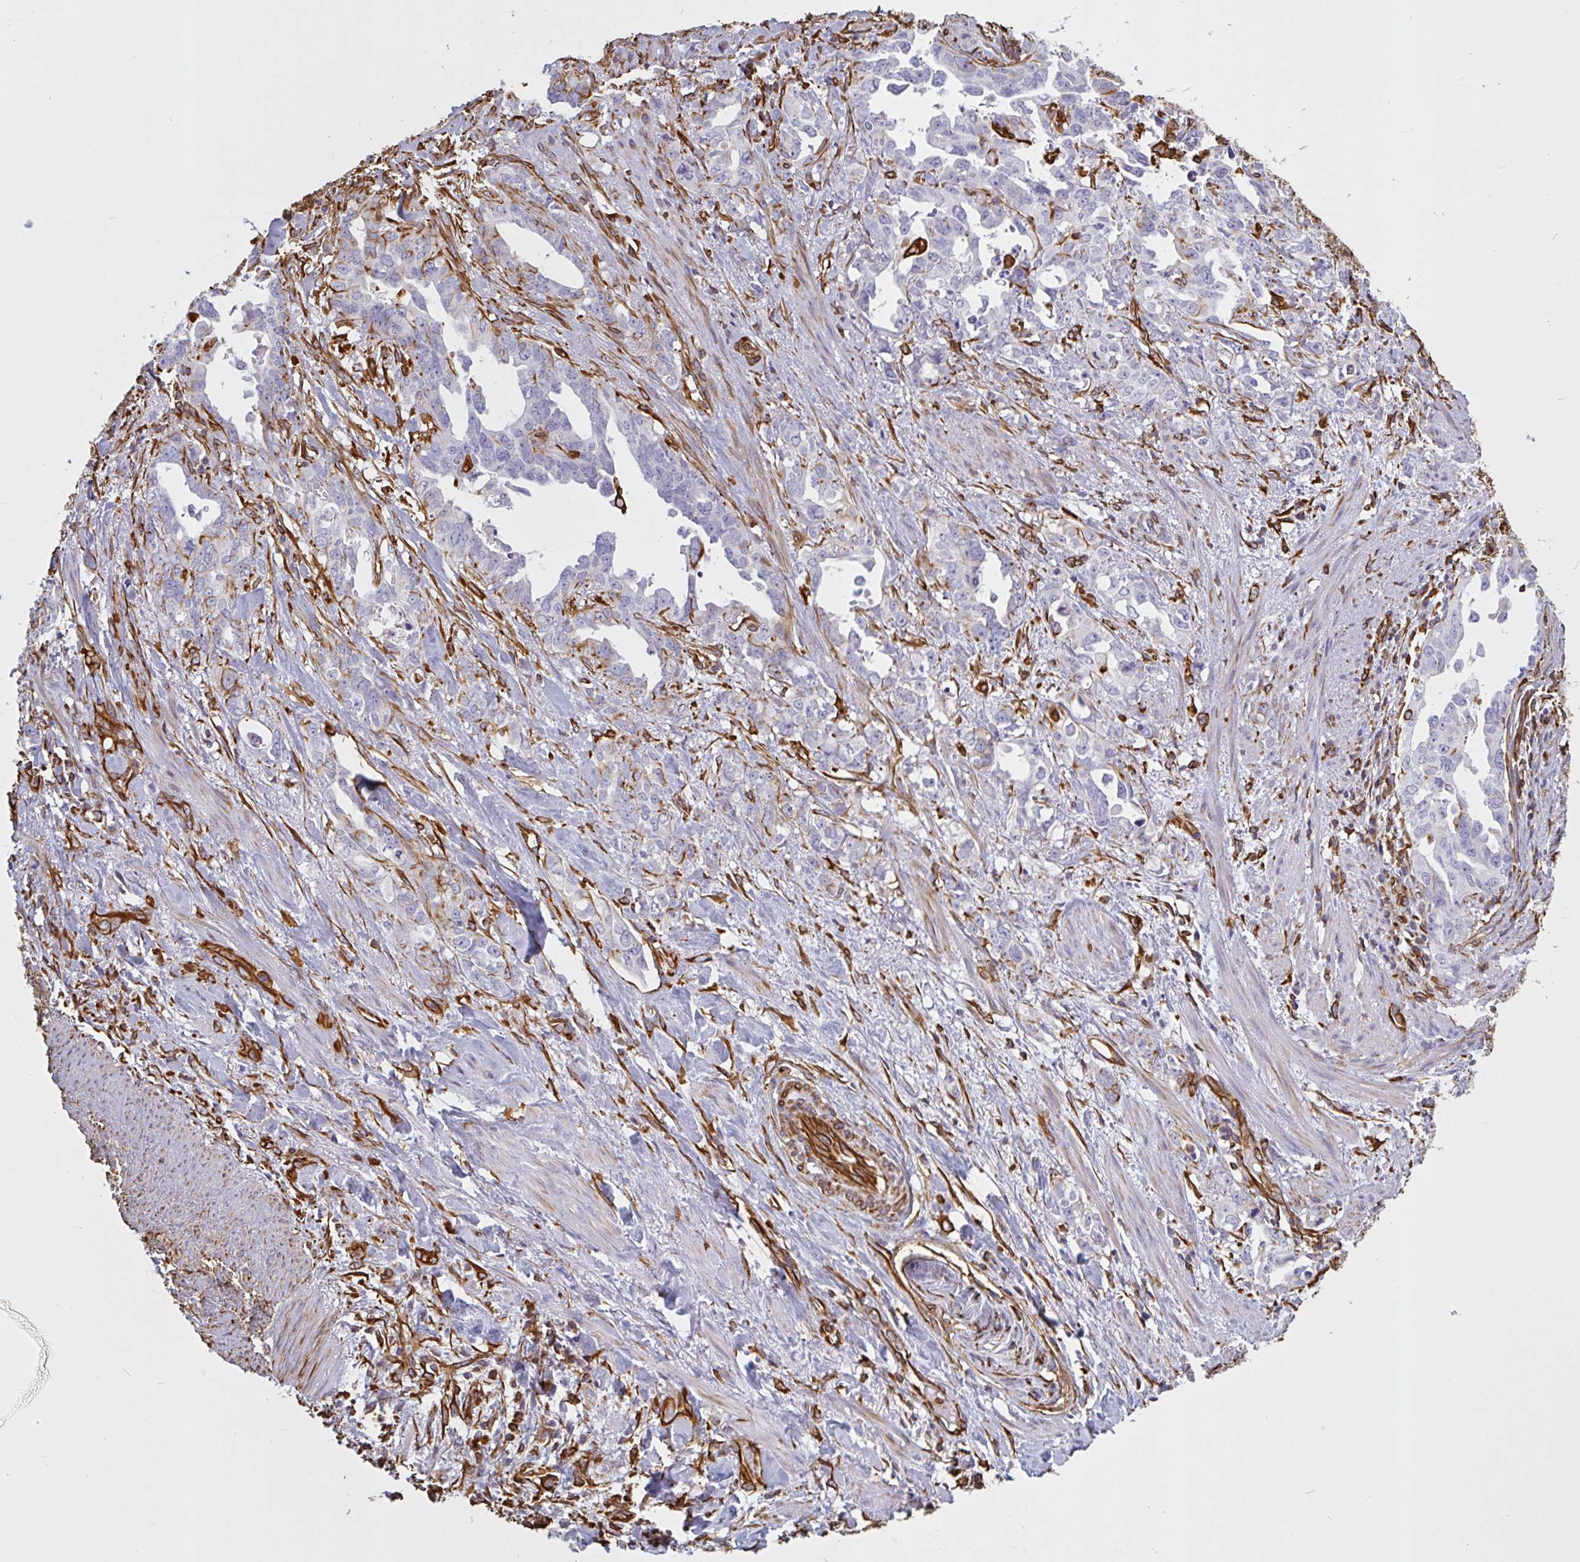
{"staining": {"intensity": "negative", "quantity": "none", "location": "none"}, "tissue": "endometrial cancer", "cell_type": "Tumor cells", "image_type": "cancer", "snomed": [{"axis": "morphology", "description": "Adenocarcinoma, NOS"}, {"axis": "topography", "description": "Endometrium"}], "caption": "DAB (3,3'-diaminobenzidine) immunohistochemical staining of human endometrial cancer (adenocarcinoma) reveals no significant positivity in tumor cells.", "gene": "PPFIA1", "patient": {"sex": "female", "age": 65}}